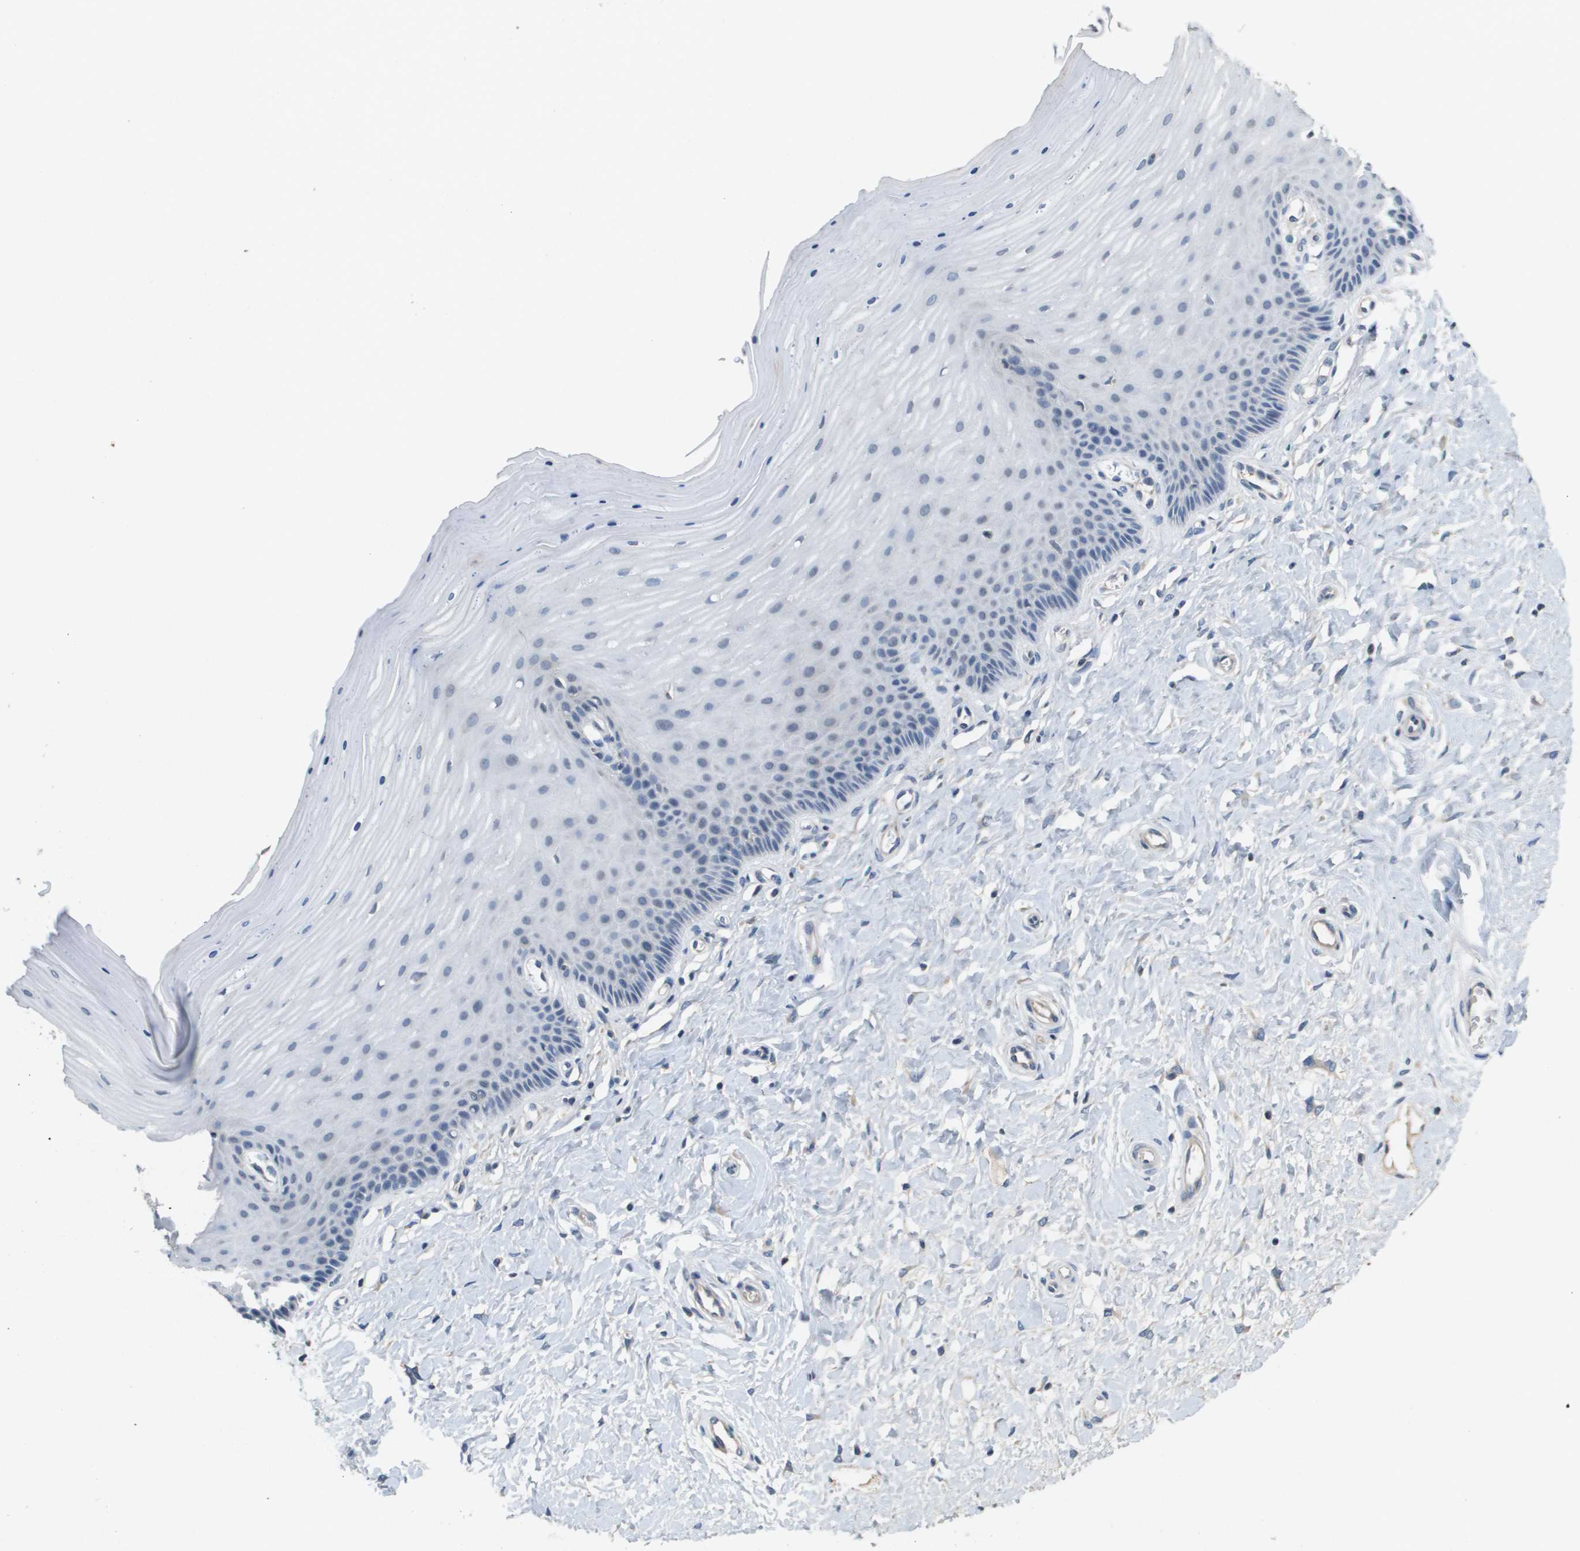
{"staining": {"intensity": "negative", "quantity": "none", "location": "none"}, "tissue": "cervix", "cell_type": "Squamous epithelial cells", "image_type": "normal", "snomed": [{"axis": "morphology", "description": "Normal tissue, NOS"}, {"axis": "topography", "description": "Cervix"}], "caption": "Immunohistochemistry (IHC) of benign cervix exhibits no expression in squamous epithelial cells.", "gene": "CAPN11", "patient": {"sex": "female", "age": 55}}